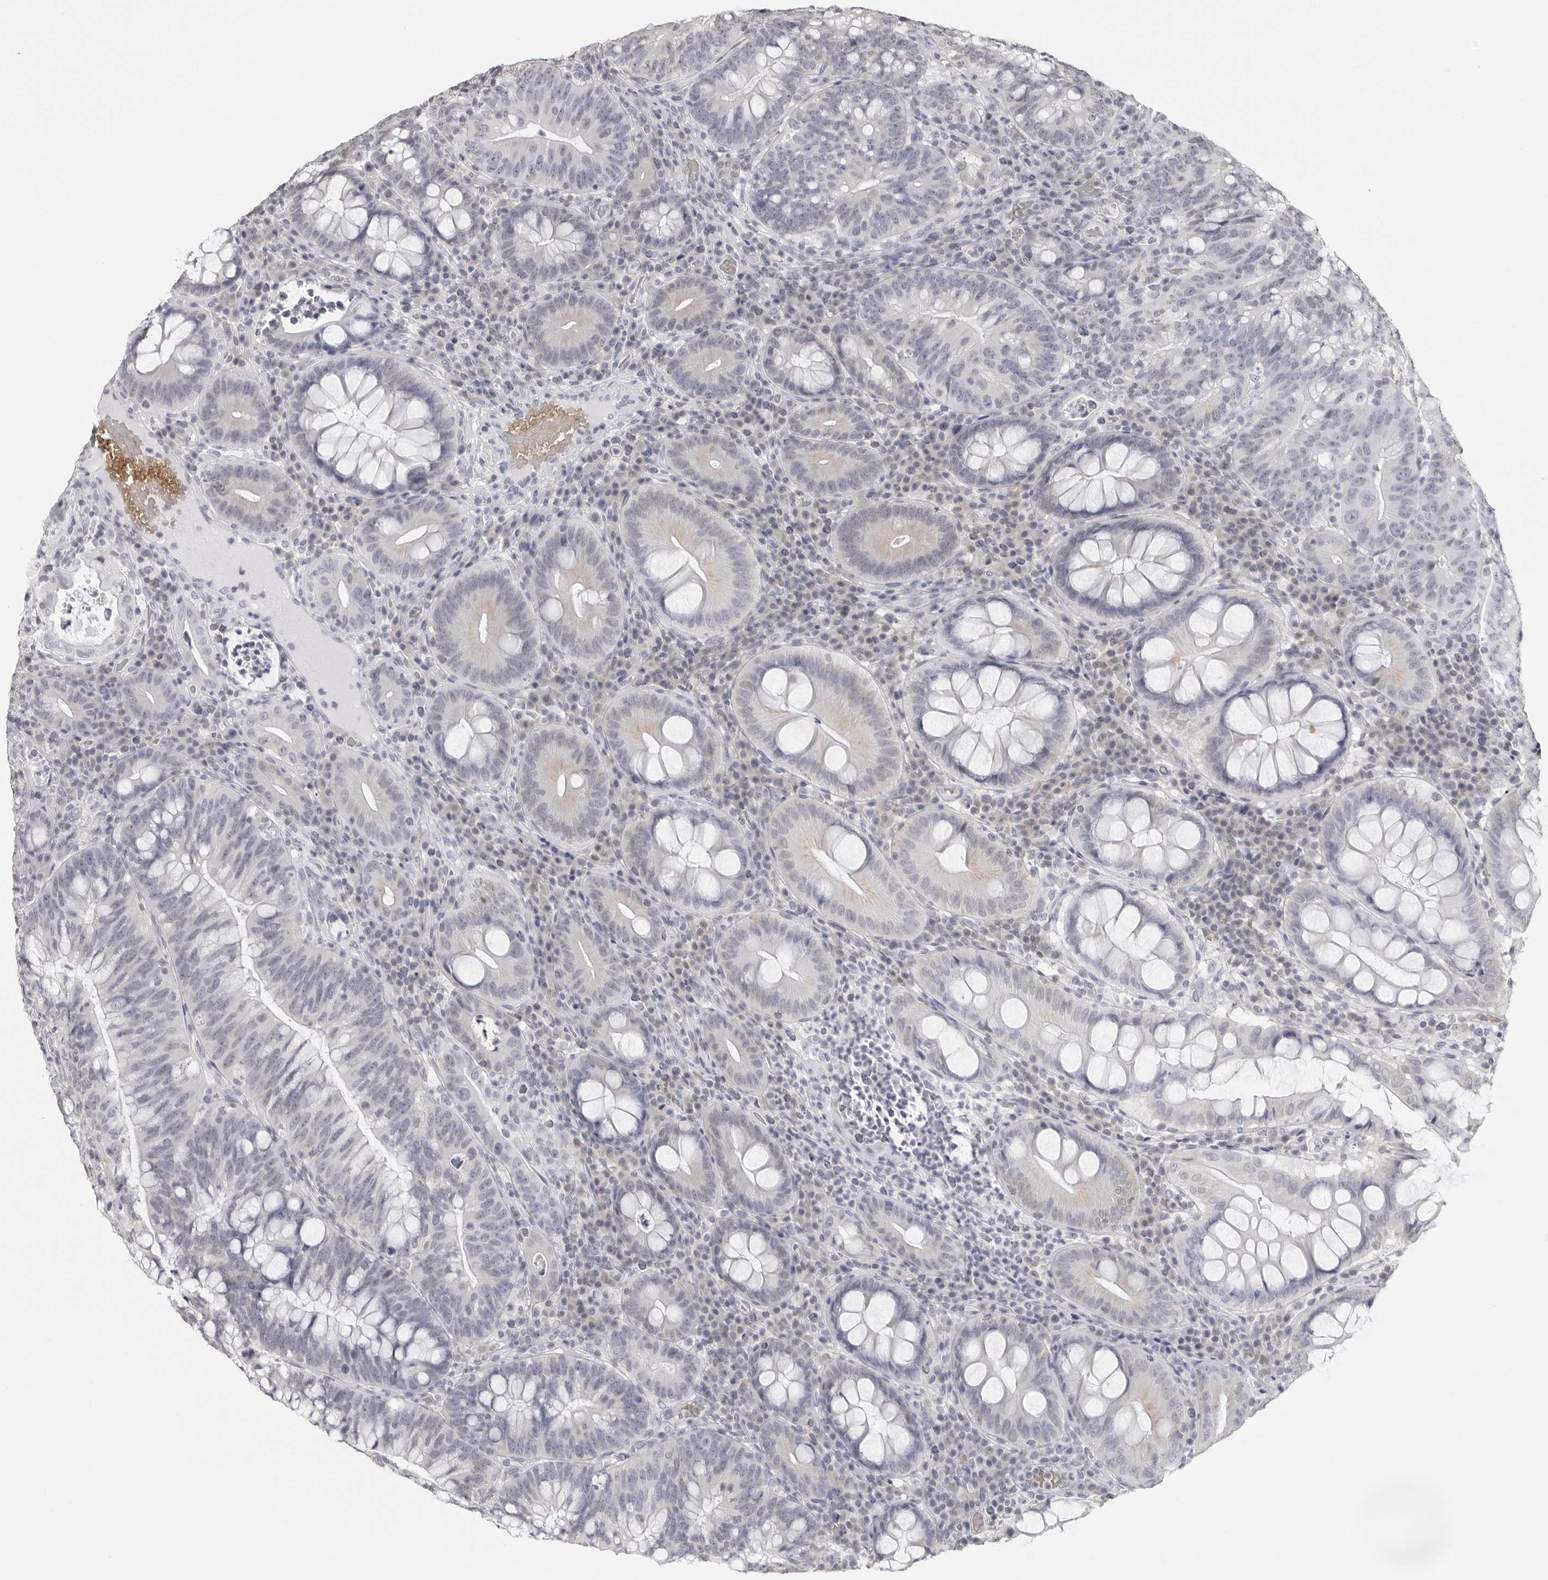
{"staining": {"intensity": "negative", "quantity": "none", "location": "none"}, "tissue": "colorectal cancer", "cell_type": "Tumor cells", "image_type": "cancer", "snomed": [{"axis": "morphology", "description": "Adenocarcinoma, NOS"}, {"axis": "topography", "description": "Colon"}], "caption": "Tumor cells are negative for protein expression in human colorectal adenocarcinoma.", "gene": "EPB41", "patient": {"sex": "female", "age": 66}}